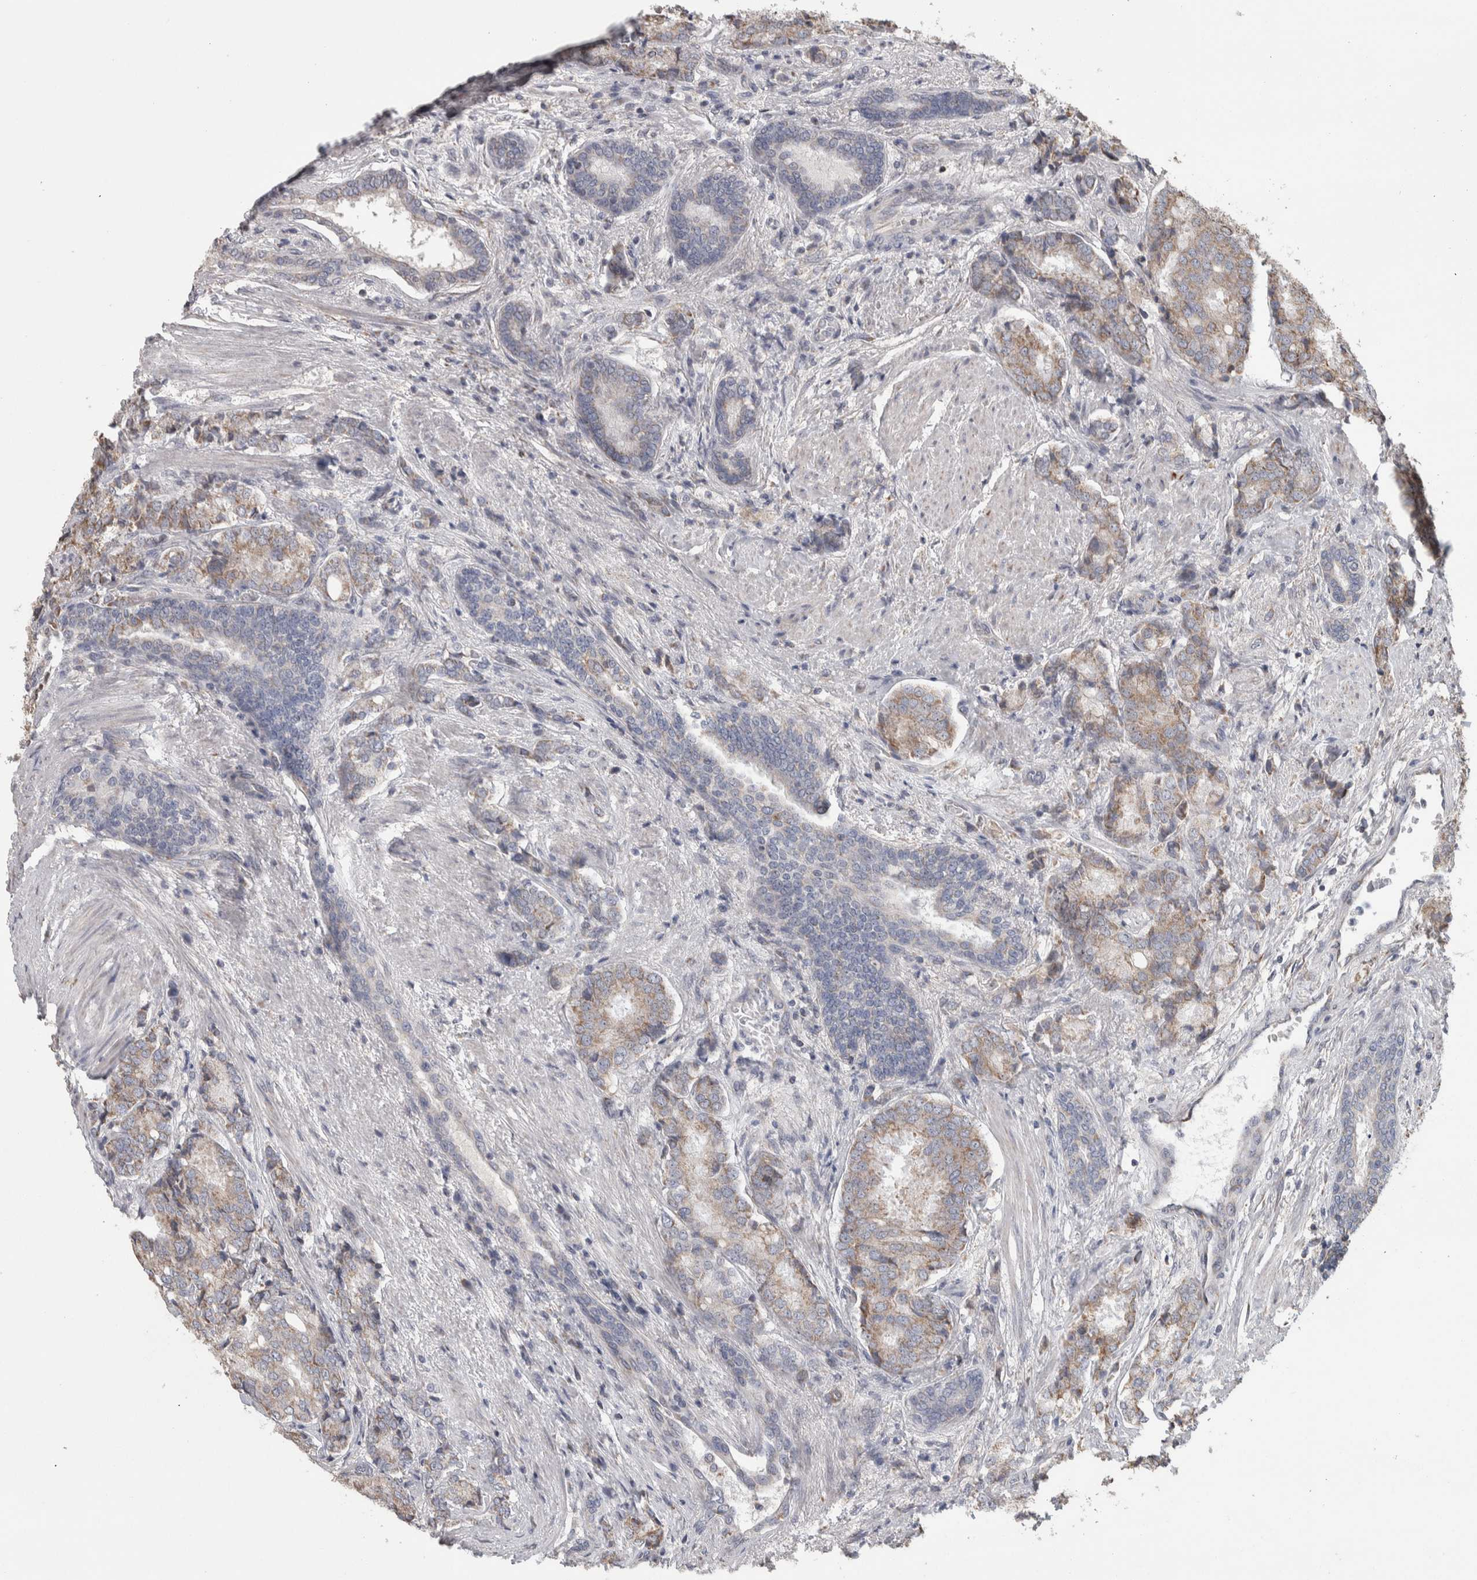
{"staining": {"intensity": "weak", "quantity": "25%-75%", "location": "cytoplasmic/membranous"}, "tissue": "prostate cancer", "cell_type": "Tumor cells", "image_type": "cancer", "snomed": [{"axis": "morphology", "description": "Adenocarcinoma, High grade"}, {"axis": "topography", "description": "Prostate"}], "caption": "A photomicrograph showing weak cytoplasmic/membranous staining in about 25%-75% of tumor cells in adenocarcinoma (high-grade) (prostate), as visualized by brown immunohistochemical staining.", "gene": "SCO1", "patient": {"sex": "male", "age": 50}}